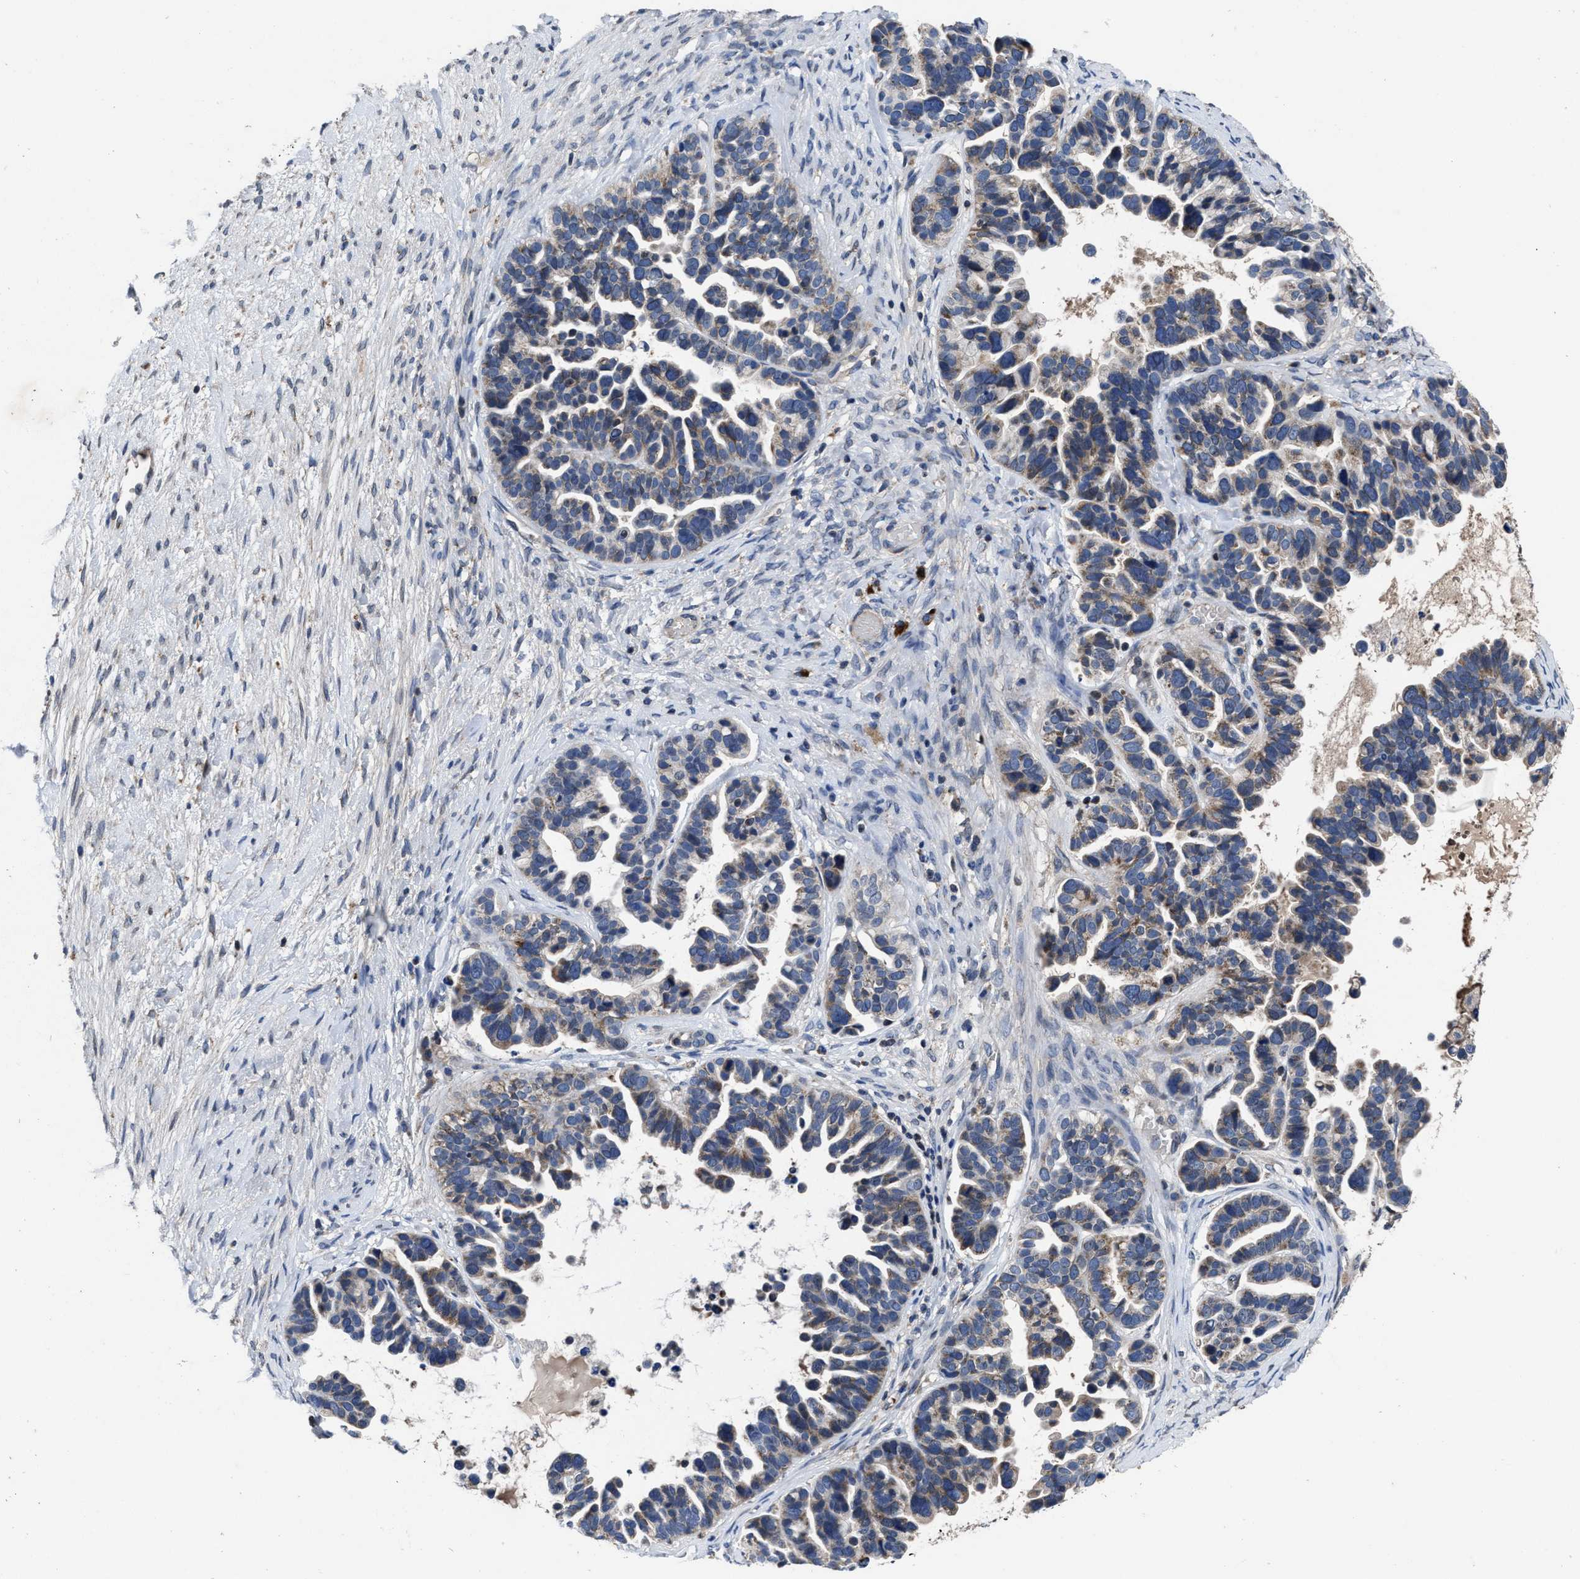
{"staining": {"intensity": "weak", "quantity": ">75%", "location": "cytoplasmic/membranous"}, "tissue": "ovarian cancer", "cell_type": "Tumor cells", "image_type": "cancer", "snomed": [{"axis": "morphology", "description": "Cystadenocarcinoma, serous, NOS"}, {"axis": "topography", "description": "Ovary"}], "caption": "This image reveals immunohistochemistry staining of ovarian cancer, with low weak cytoplasmic/membranous positivity in approximately >75% of tumor cells.", "gene": "CACNA1D", "patient": {"sex": "female", "age": 56}}